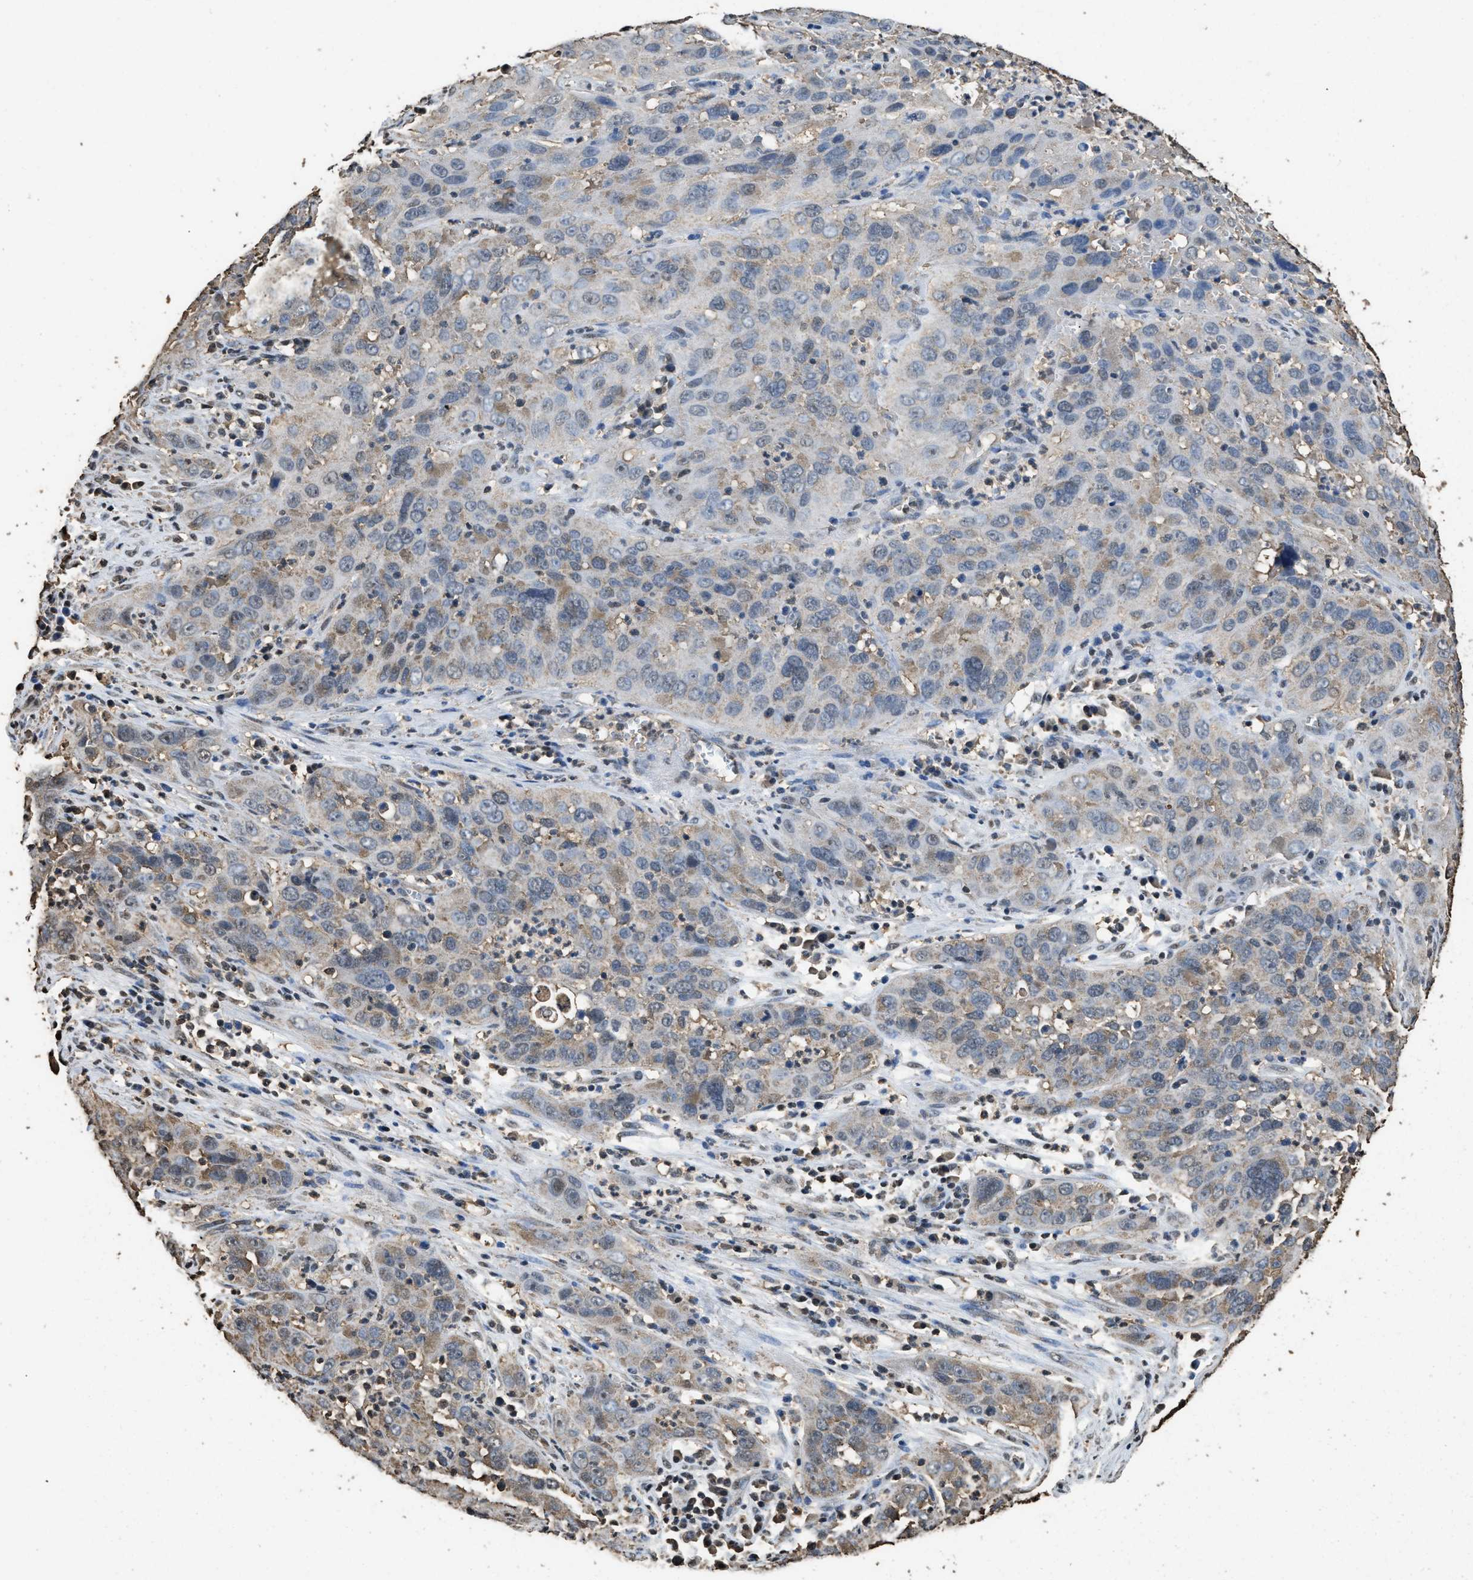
{"staining": {"intensity": "weak", "quantity": "<25%", "location": "cytoplasmic/membranous"}, "tissue": "cervical cancer", "cell_type": "Tumor cells", "image_type": "cancer", "snomed": [{"axis": "morphology", "description": "Squamous cell carcinoma, NOS"}, {"axis": "topography", "description": "Cervix"}], "caption": "This is an immunohistochemistry image of human cervical cancer. There is no positivity in tumor cells.", "gene": "GAPDH", "patient": {"sex": "female", "age": 32}}